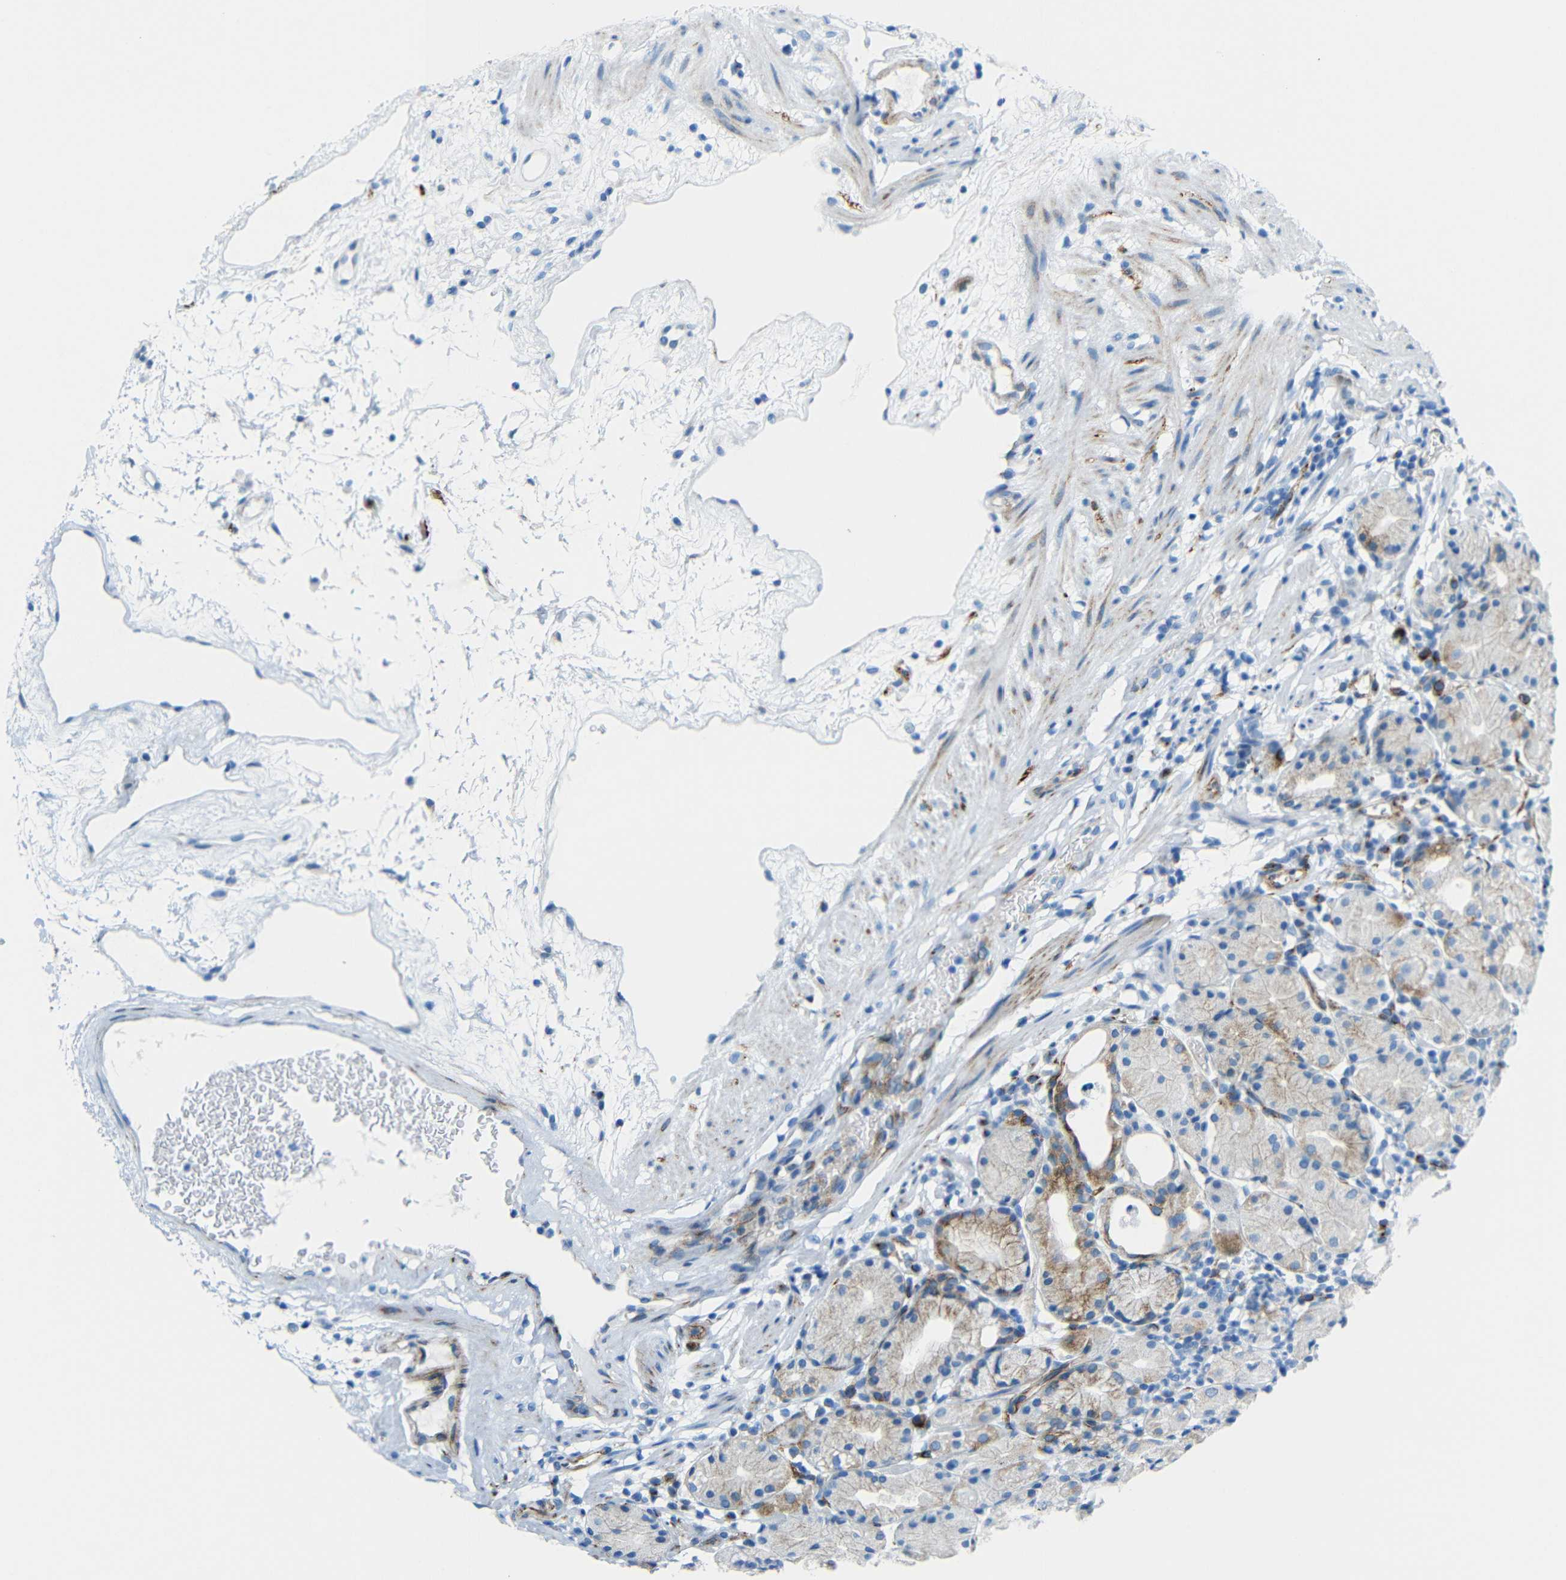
{"staining": {"intensity": "moderate", "quantity": "<25%", "location": "cytoplasmic/membranous"}, "tissue": "stomach", "cell_type": "Glandular cells", "image_type": "normal", "snomed": [{"axis": "morphology", "description": "Normal tissue, NOS"}, {"axis": "topography", "description": "Stomach"}, {"axis": "topography", "description": "Stomach, lower"}], "caption": "Protein expression by immunohistochemistry demonstrates moderate cytoplasmic/membranous staining in about <25% of glandular cells in benign stomach. Immunohistochemistry stains the protein of interest in brown and the nuclei are stained blue.", "gene": "TUBB4B", "patient": {"sex": "female", "age": 75}}